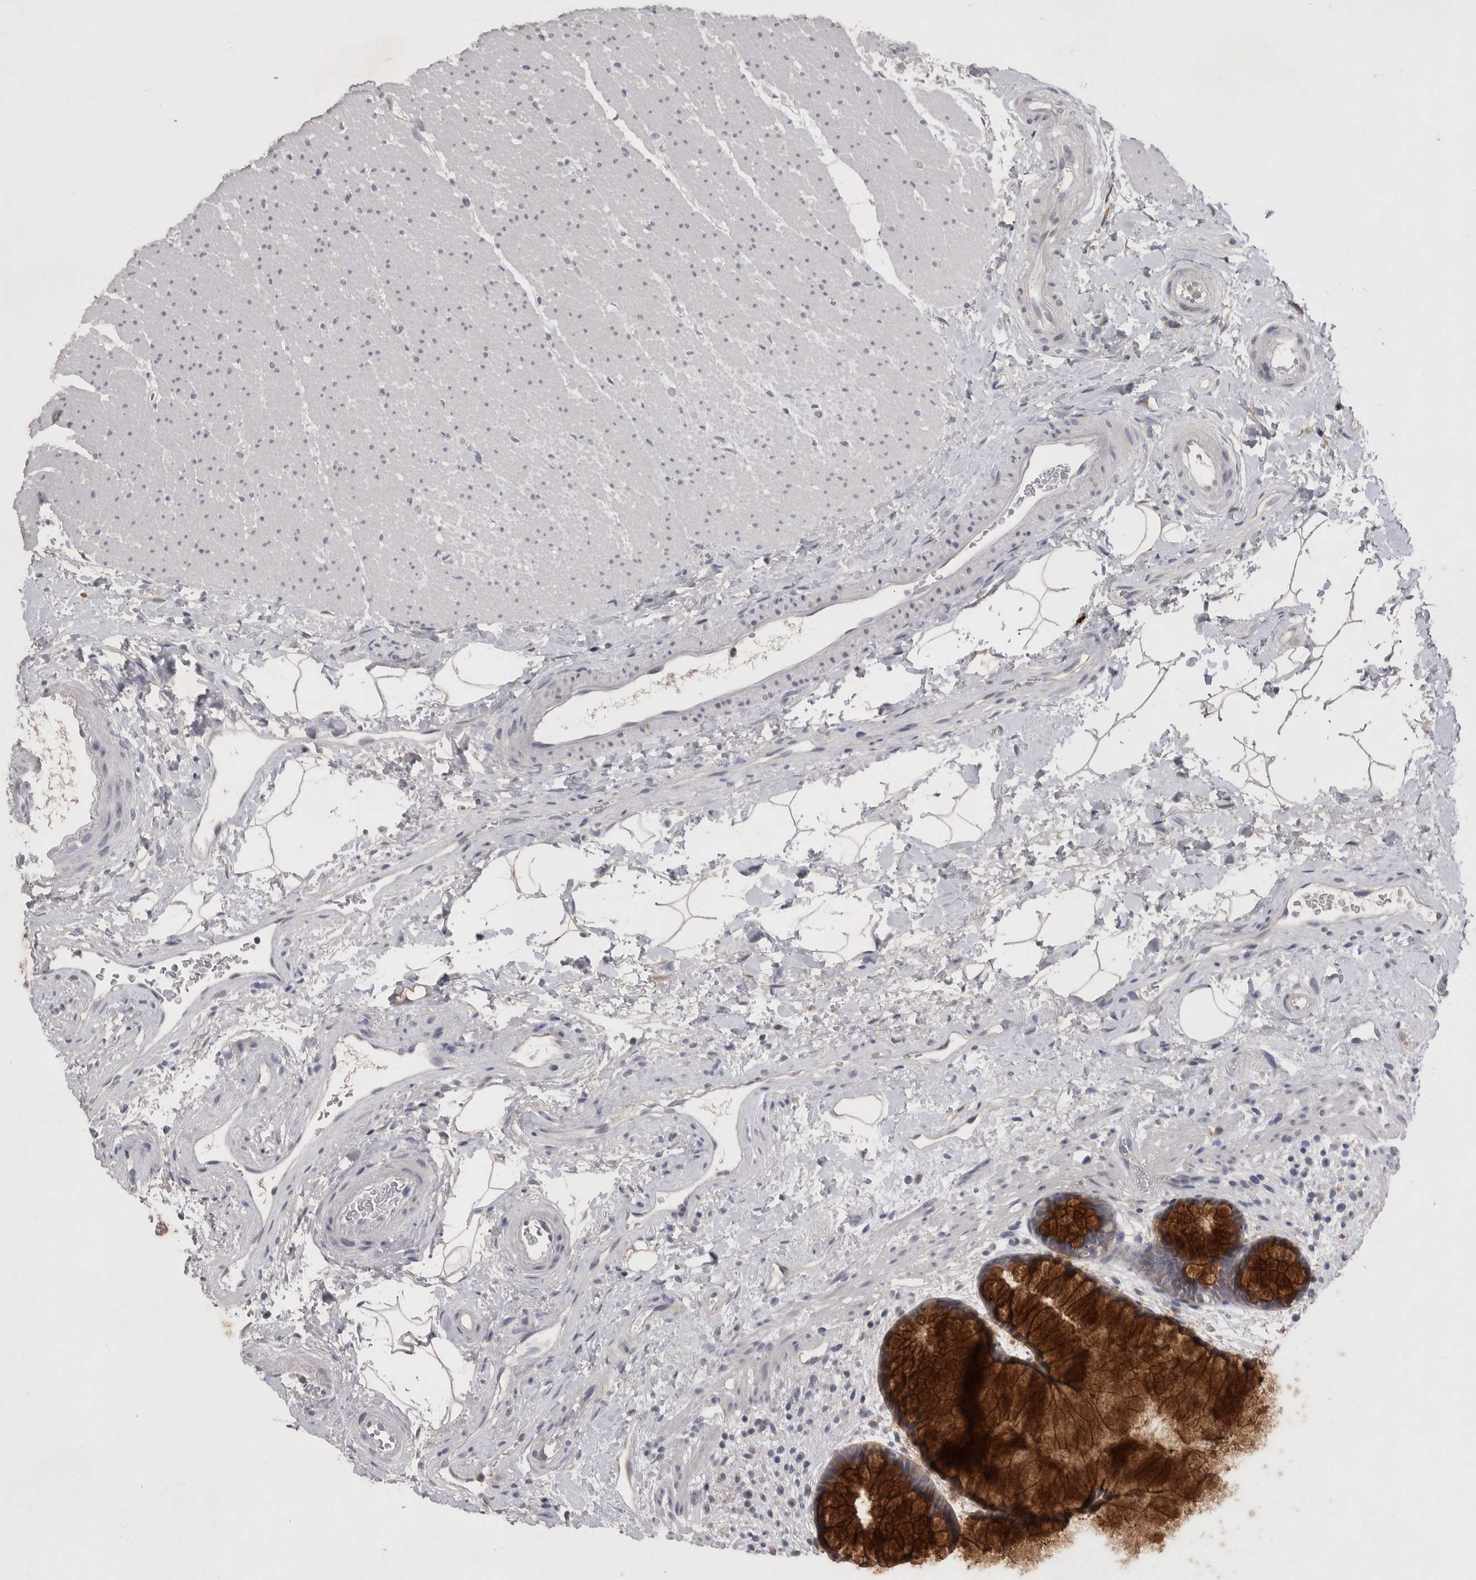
{"staining": {"intensity": "strong", "quantity": ">75%", "location": "cytoplasmic/membranous"}, "tissue": "rectum", "cell_type": "Glandular cells", "image_type": "normal", "snomed": [{"axis": "morphology", "description": "Normal tissue, NOS"}, {"axis": "topography", "description": "Rectum"}], "caption": "Rectum stained for a protein reveals strong cytoplasmic/membranous positivity in glandular cells. (Stains: DAB (3,3'-diaminobenzidine) in brown, nuclei in blue, Microscopy: brightfield microscopy at high magnification).", "gene": "SLC22A11", "patient": {"sex": "male", "age": 51}}